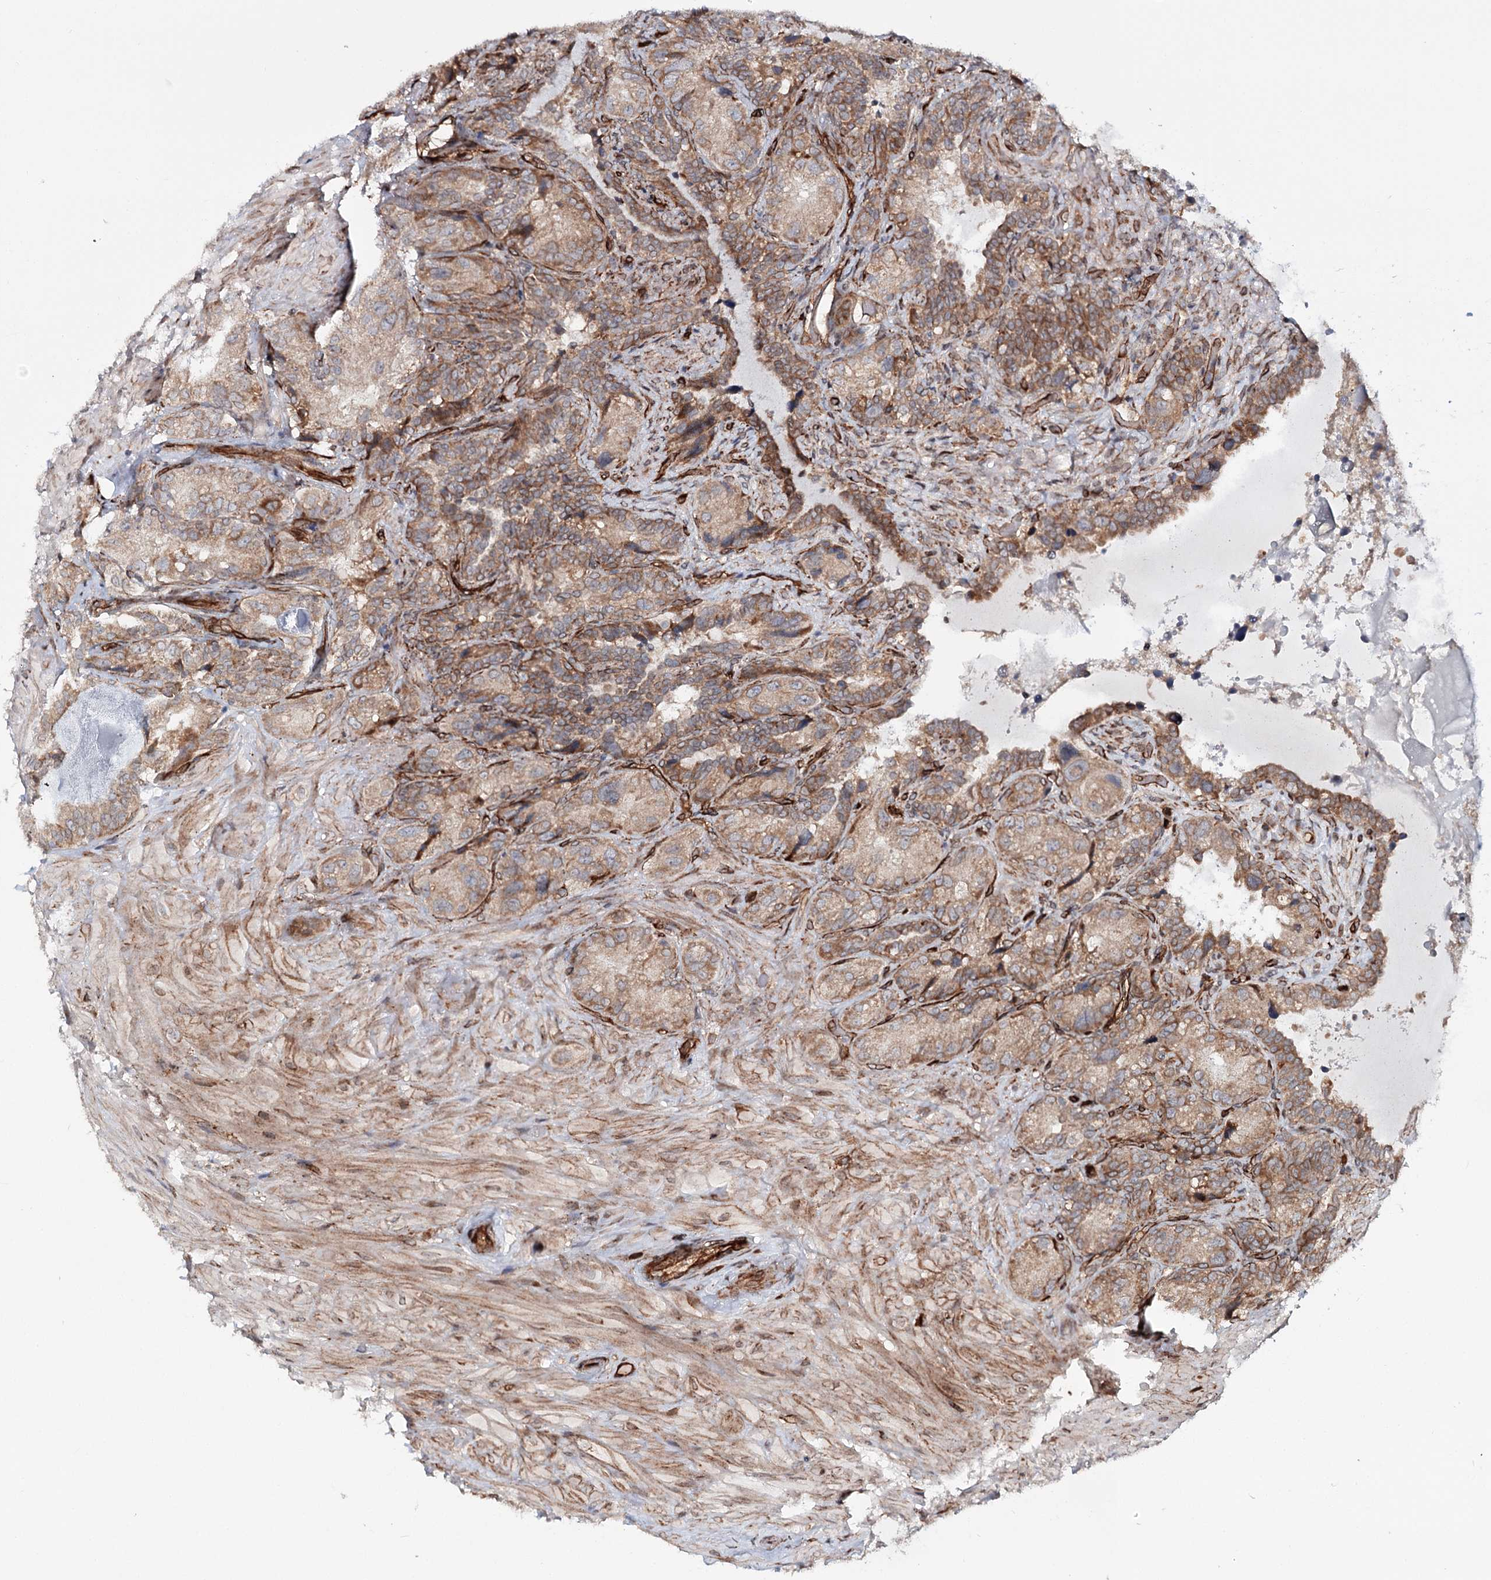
{"staining": {"intensity": "moderate", "quantity": ">75%", "location": "cytoplasmic/membranous"}, "tissue": "seminal vesicle", "cell_type": "Glandular cells", "image_type": "normal", "snomed": [{"axis": "morphology", "description": "Normal tissue, NOS"}, {"axis": "topography", "description": "Seminal veicle"}, {"axis": "topography", "description": "Peripheral nerve tissue"}], "caption": "About >75% of glandular cells in unremarkable seminal vesicle demonstrate moderate cytoplasmic/membranous protein positivity as visualized by brown immunohistochemical staining.", "gene": "MKNK1", "patient": {"sex": "male", "age": 67}}